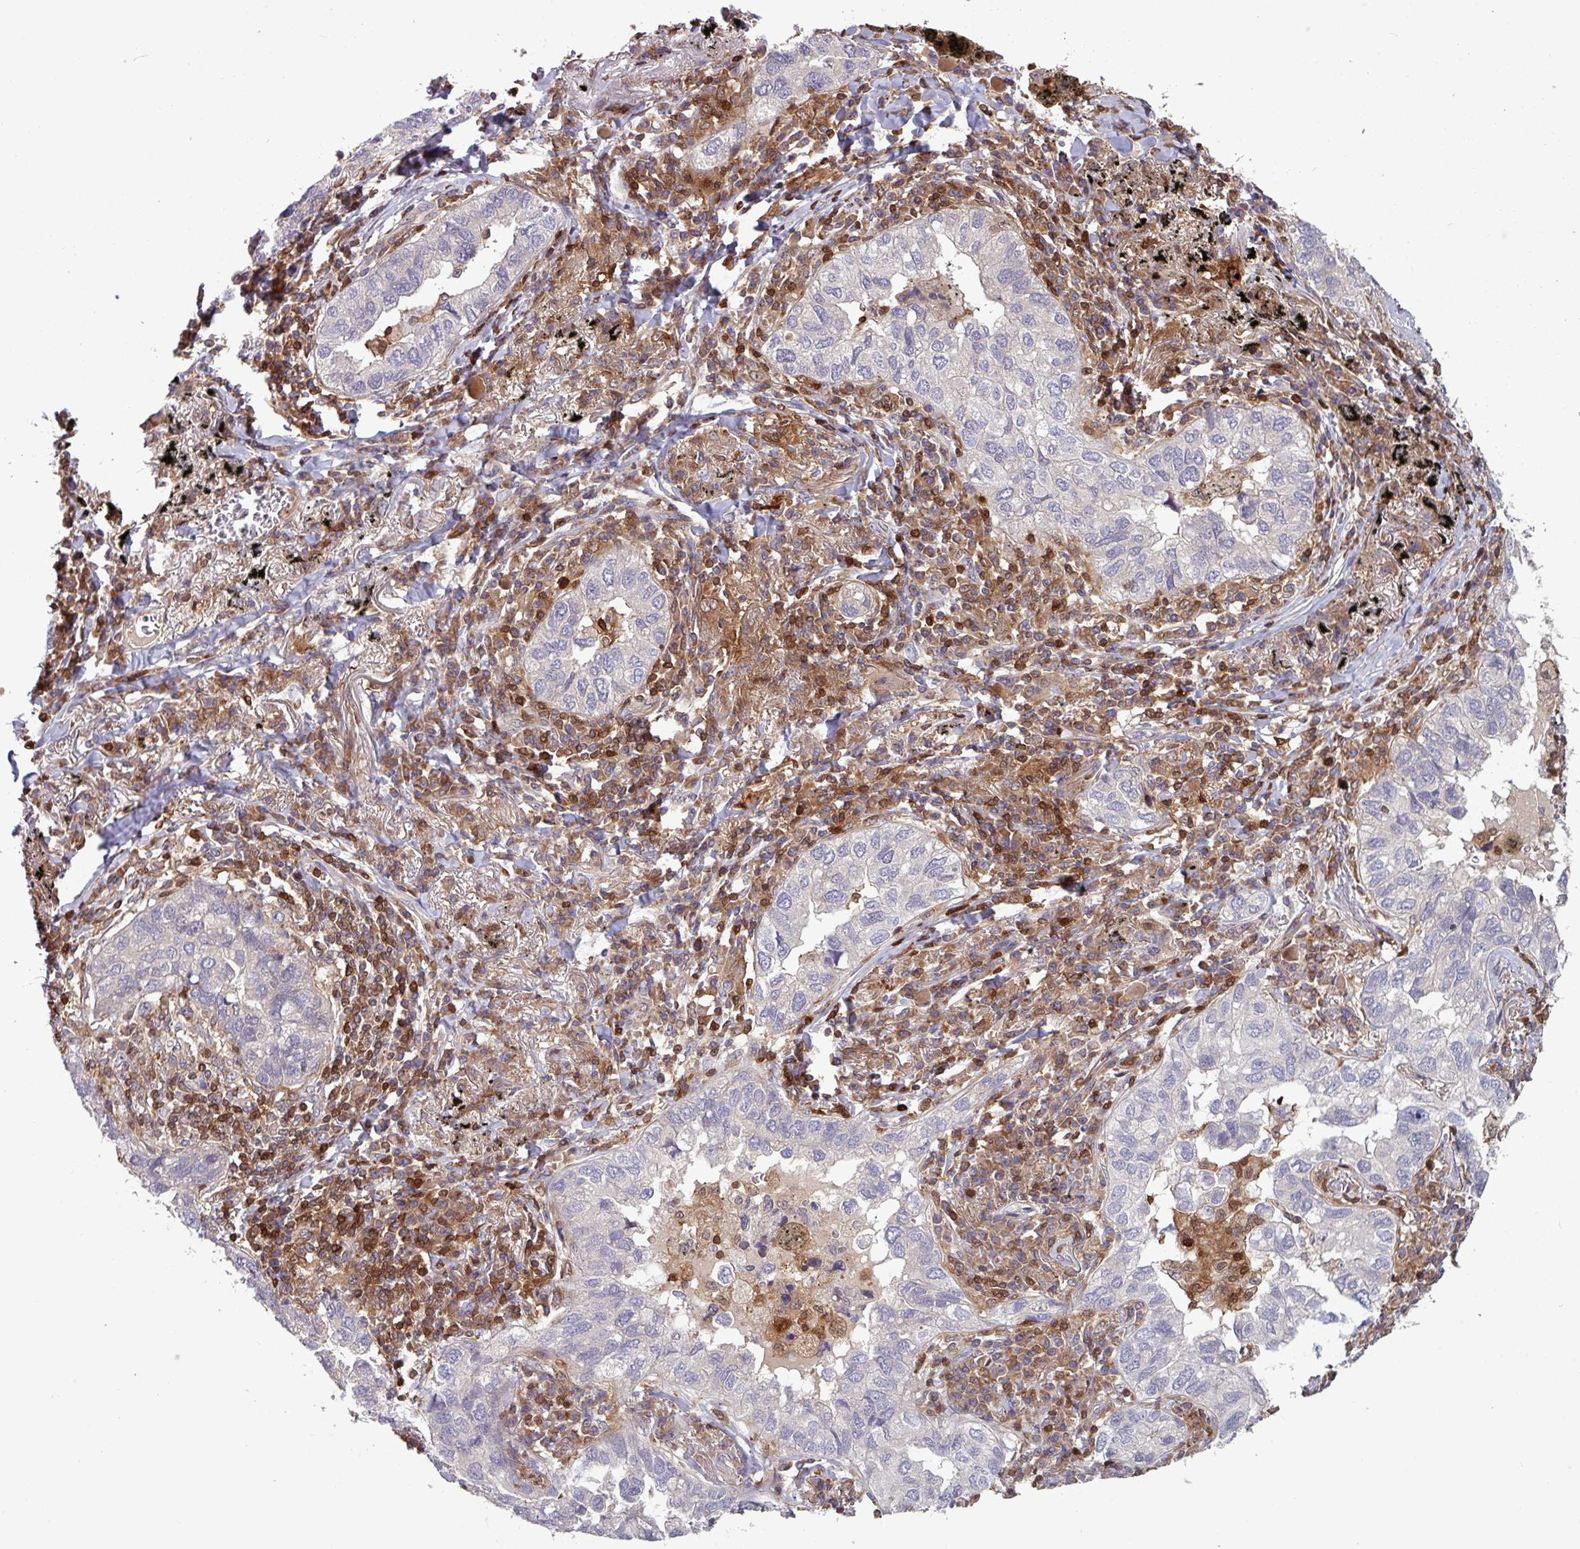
{"staining": {"intensity": "negative", "quantity": "none", "location": "none"}, "tissue": "lung cancer", "cell_type": "Tumor cells", "image_type": "cancer", "snomed": [{"axis": "morphology", "description": "Adenocarcinoma, NOS"}, {"axis": "topography", "description": "Lung"}], "caption": "IHC of lung adenocarcinoma reveals no staining in tumor cells. (DAB immunohistochemistry (IHC) visualized using brightfield microscopy, high magnification).", "gene": "SEC61G", "patient": {"sex": "male", "age": 65}}